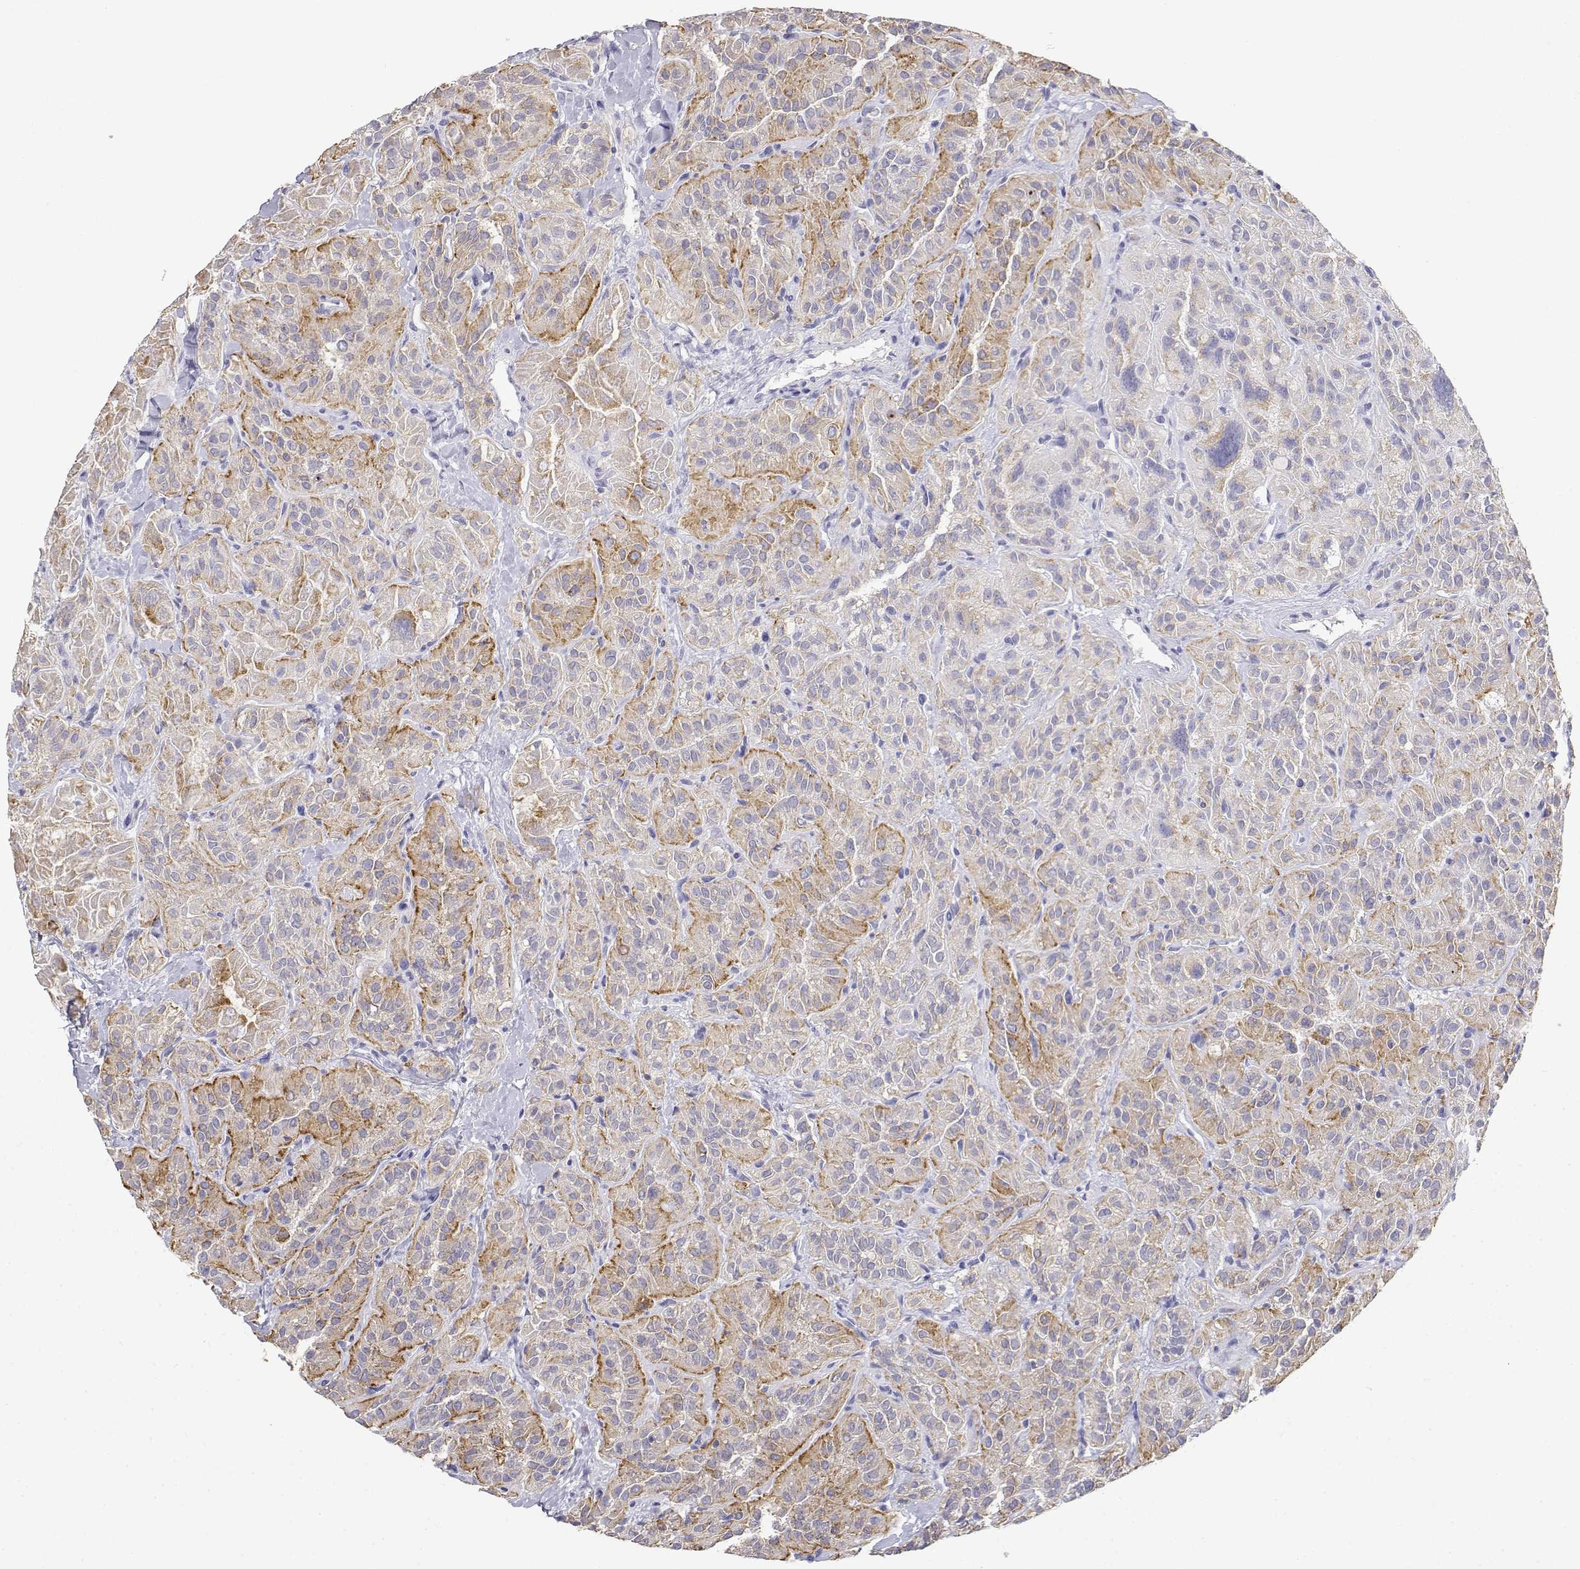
{"staining": {"intensity": "moderate", "quantity": "<25%", "location": "cytoplasmic/membranous"}, "tissue": "thyroid cancer", "cell_type": "Tumor cells", "image_type": "cancer", "snomed": [{"axis": "morphology", "description": "Papillary adenocarcinoma, NOS"}, {"axis": "topography", "description": "Thyroid gland"}], "caption": "This is an image of IHC staining of thyroid cancer (papillary adenocarcinoma), which shows moderate positivity in the cytoplasmic/membranous of tumor cells.", "gene": "ADA", "patient": {"sex": "female", "age": 45}}